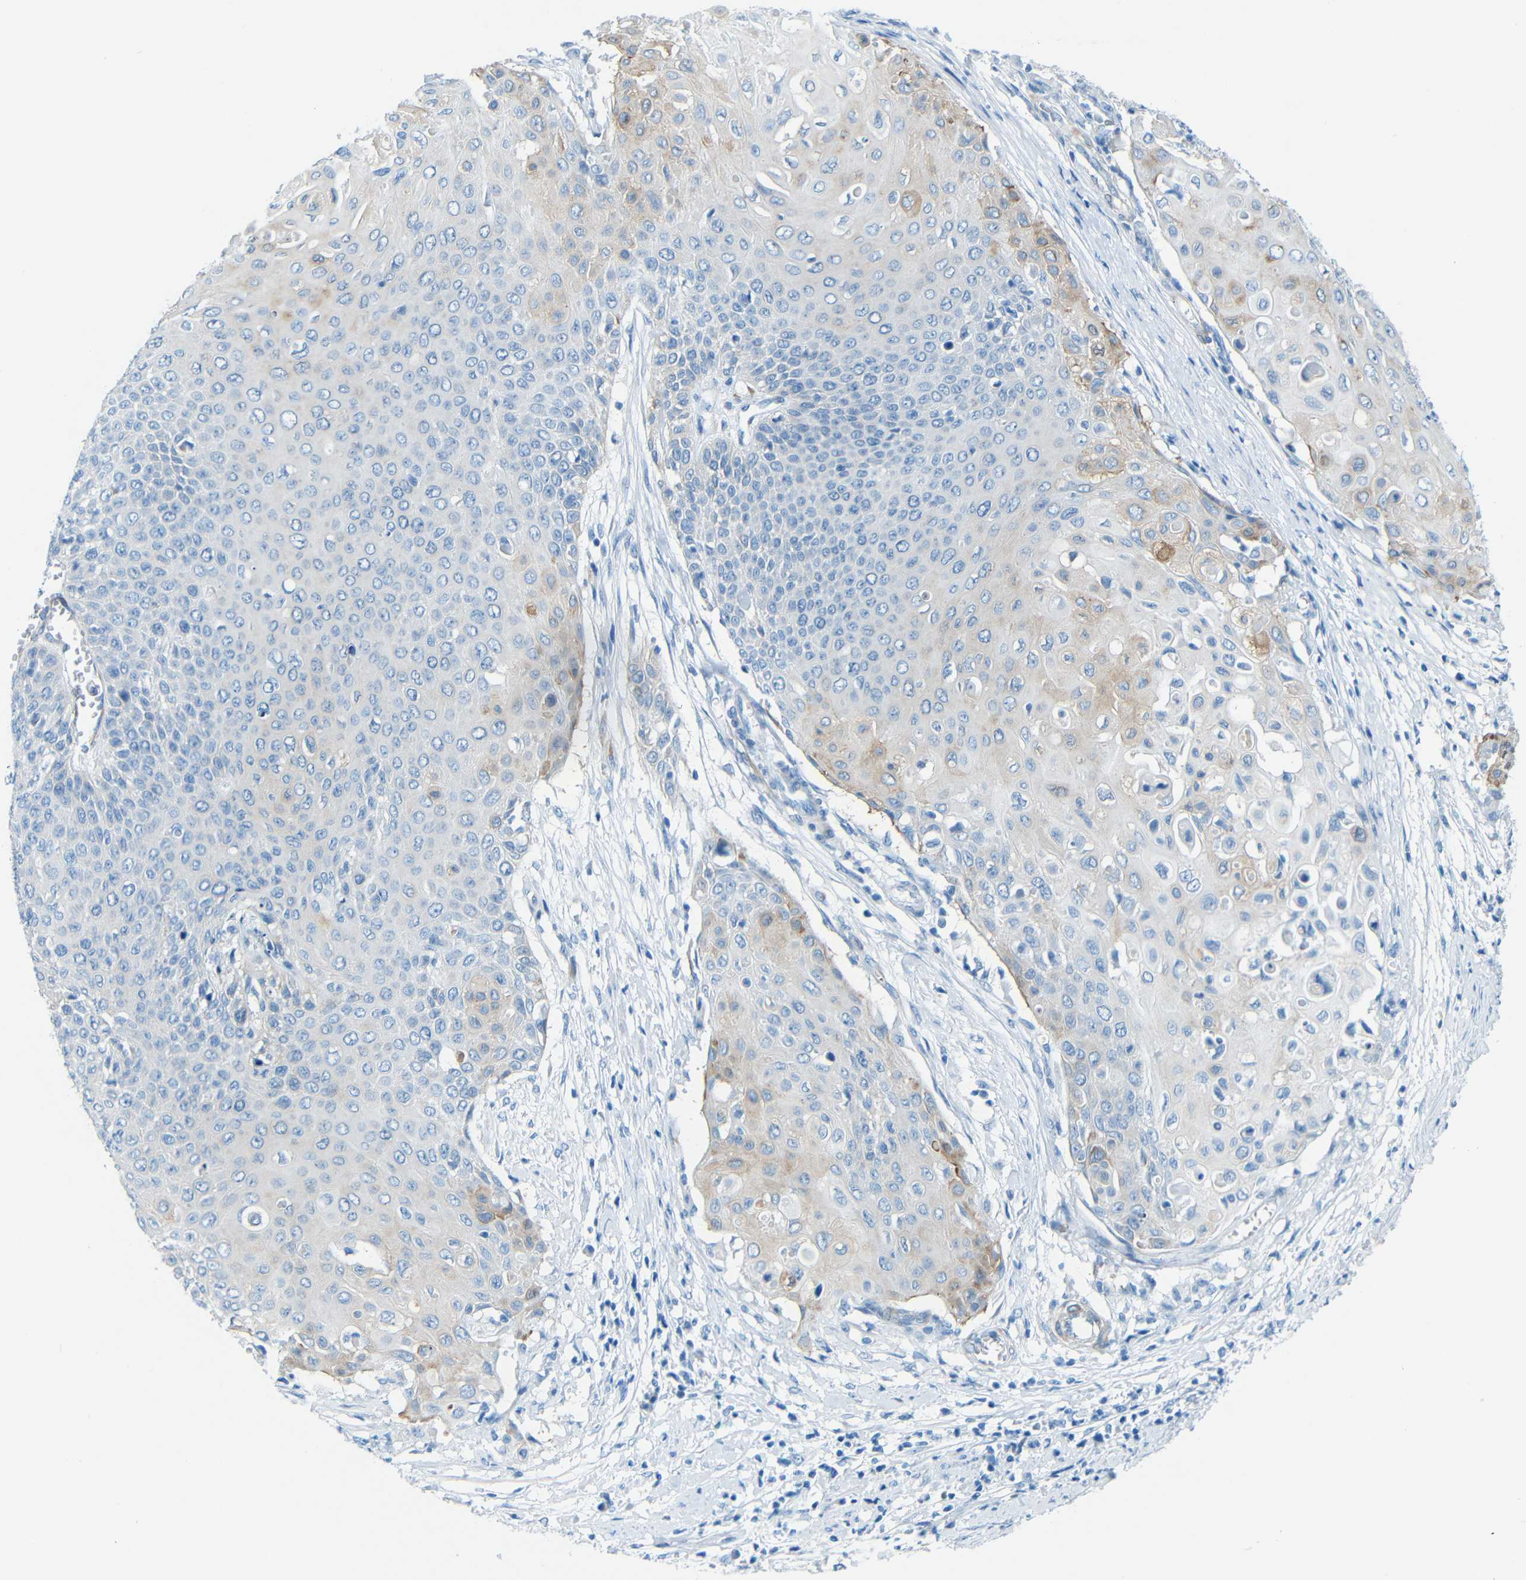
{"staining": {"intensity": "weak", "quantity": "<25%", "location": "cytoplasmic/membranous"}, "tissue": "cervical cancer", "cell_type": "Tumor cells", "image_type": "cancer", "snomed": [{"axis": "morphology", "description": "Squamous cell carcinoma, NOS"}, {"axis": "topography", "description": "Cervix"}], "caption": "The IHC micrograph has no significant staining in tumor cells of cervical cancer tissue.", "gene": "MAP2", "patient": {"sex": "female", "age": 39}}